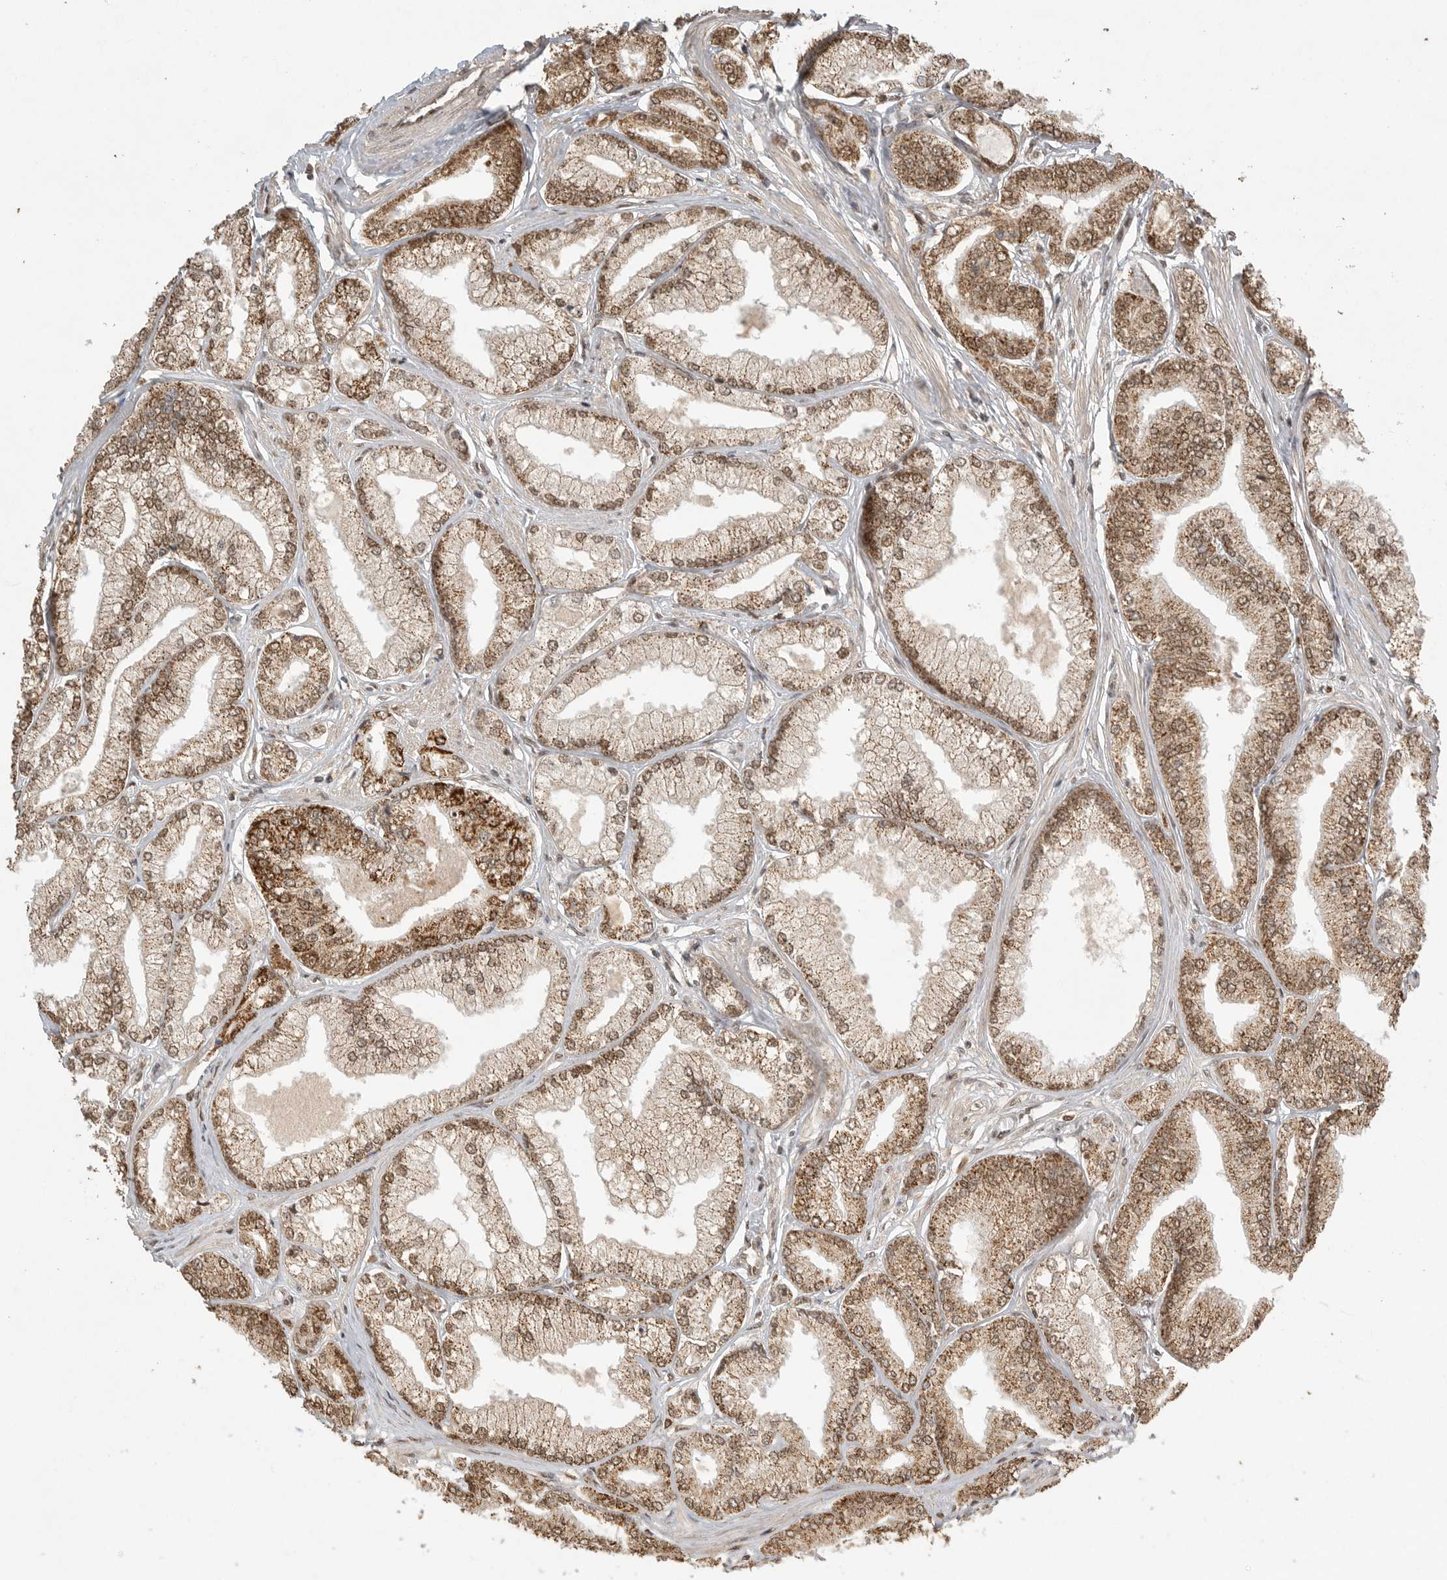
{"staining": {"intensity": "strong", "quantity": "25%-75%", "location": "cytoplasmic/membranous,nuclear"}, "tissue": "prostate cancer", "cell_type": "Tumor cells", "image_type": "cancer", "snomed": [{"axis": "morphology", "description": "Adenocarcinoma, Low grade"}, {"axis": "topography", "description": "Prostate"}], "caption": "A brown stain shows strong cytoplasmic/membranous and nuclear staining of a protein in human prostate adenocarcinoma (low-grade) tumor cells.", "gene": "DFFA", "patient": {"sex": "male", "age": 52}}